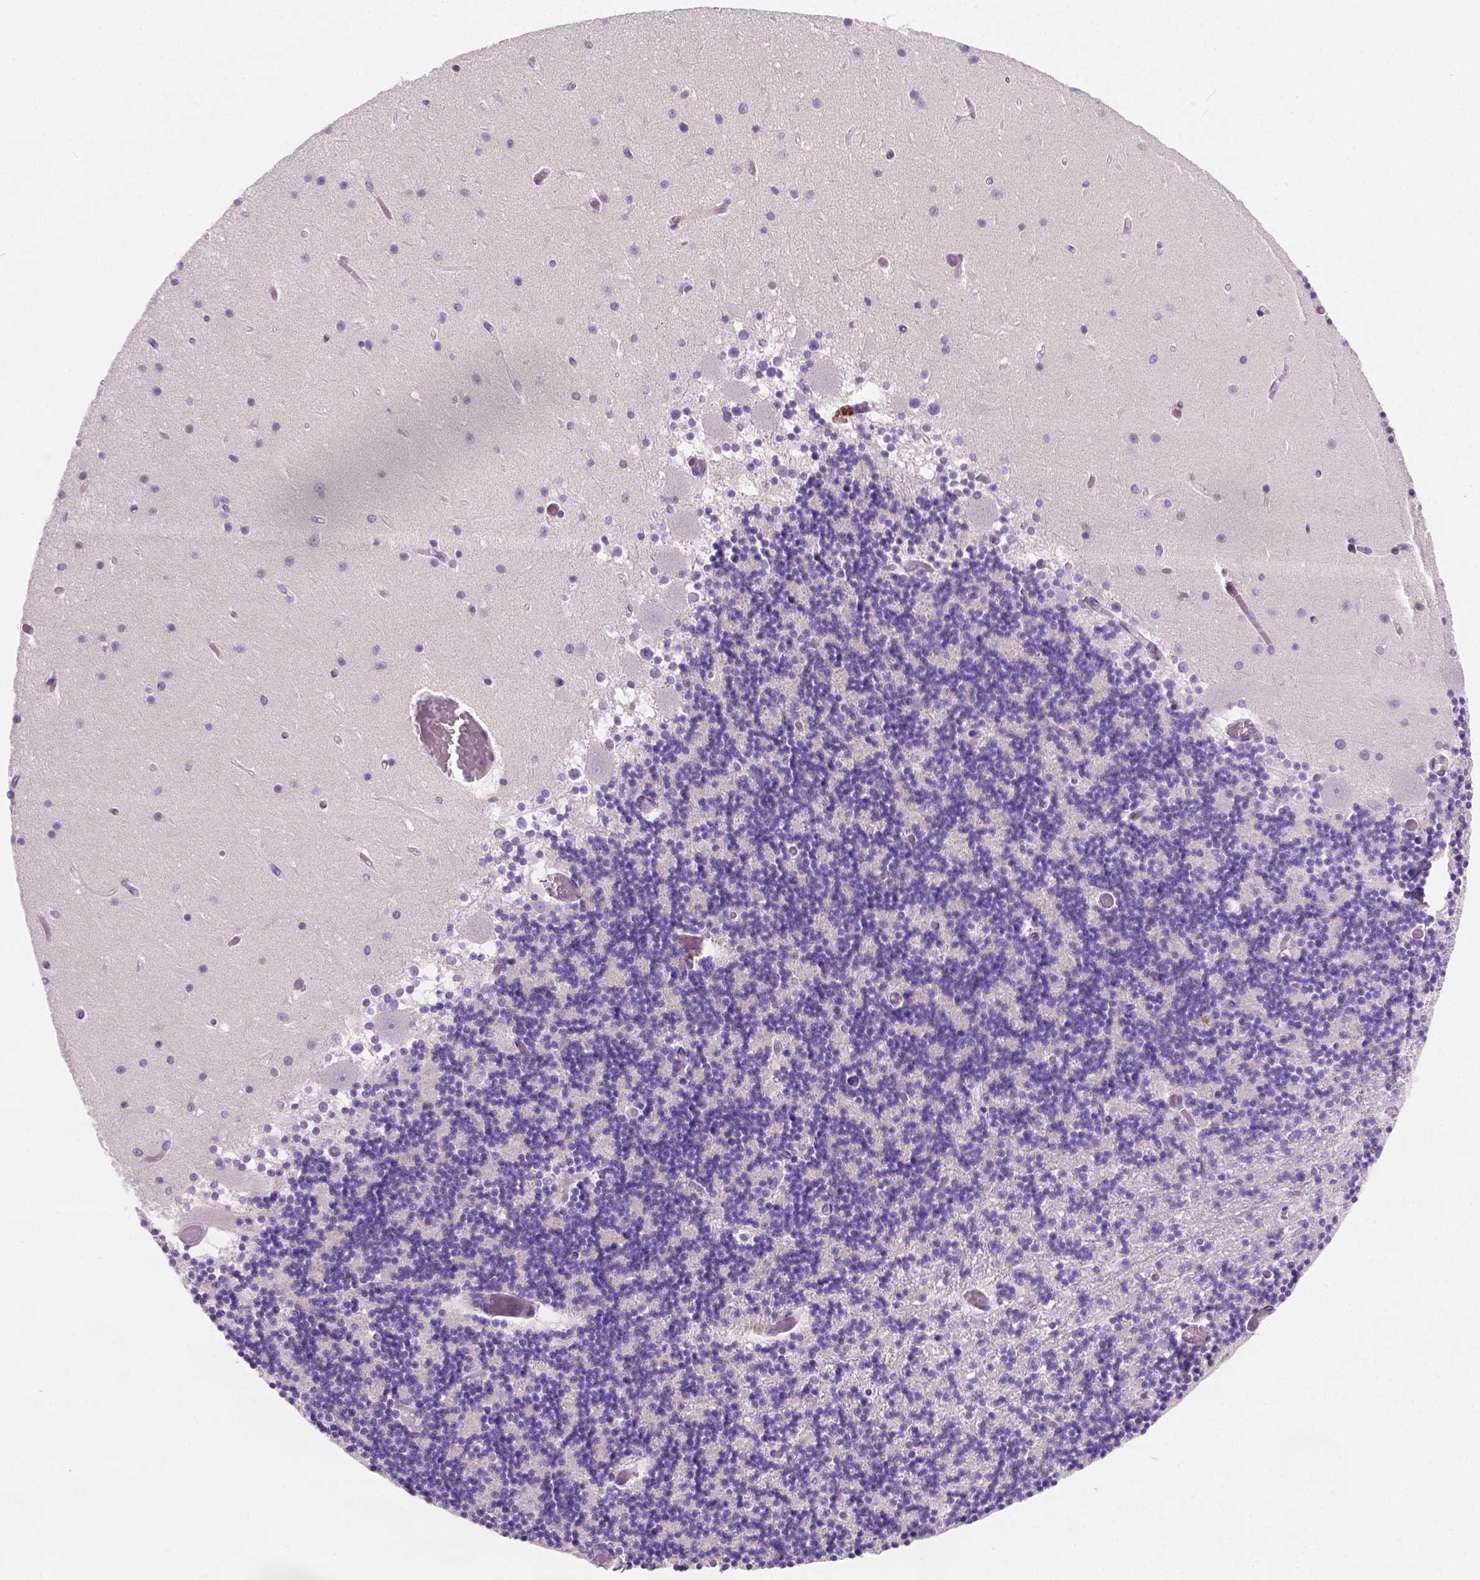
{"staining": {"intensity": "negative", "quantity": "none", "location": "none"}, "tissue": "cerebellum", "cell_type": "Cells in granular layer", "image_type": "normal", "snomed": [{"axis": "morphology", "description": "Normal tissue, NOS"}, {"axis": "topography", "description": "Cerebellum"}], "caption": "Cells in granular layer are negative for brown protein staining in unremarkable cerebellum. Nuclei are stained in blue.", "gene": "ARMS2", "patient": {"sex": "female", "age": 28}}